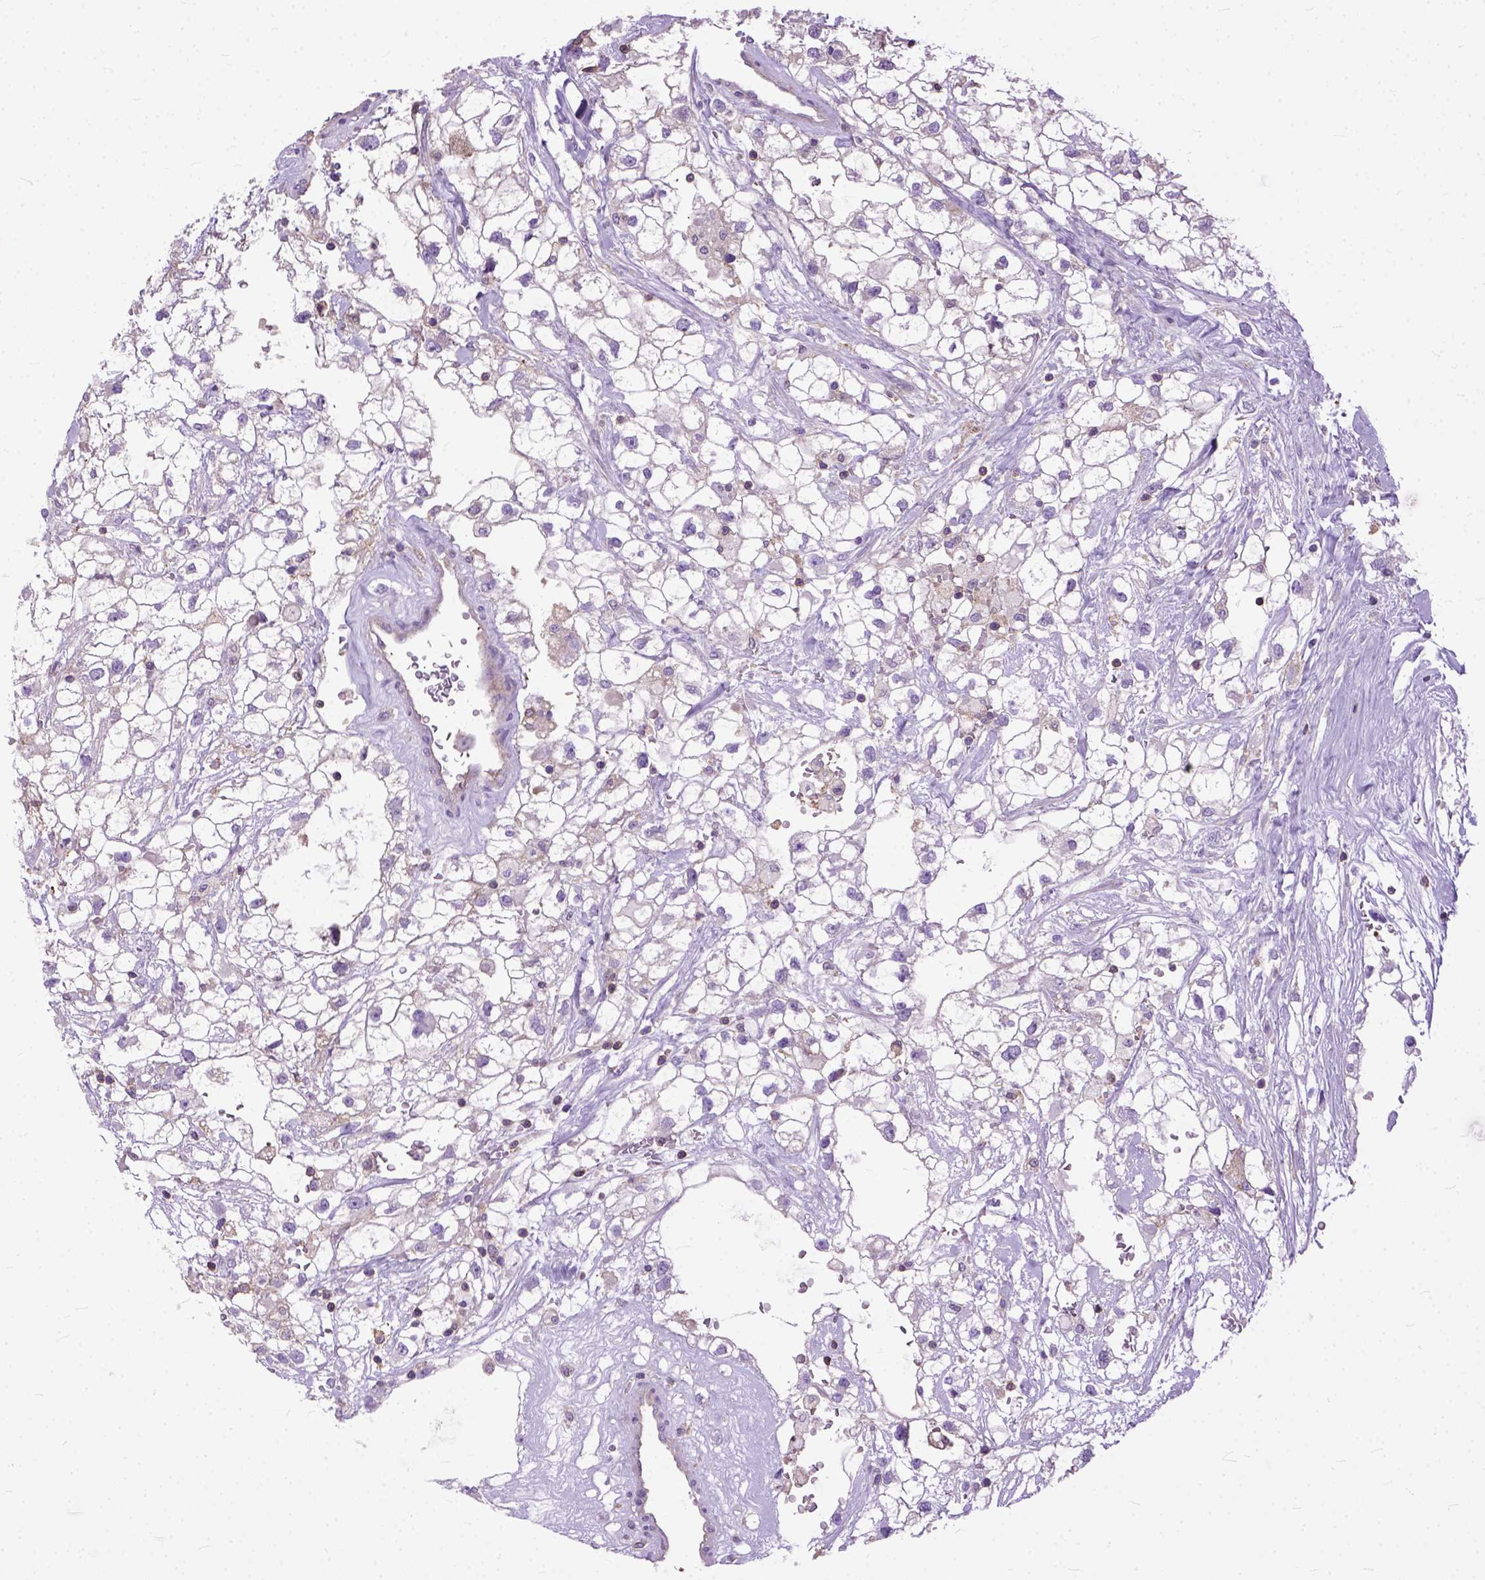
{"staining": {"intensity": "negative", "quantity": "none", "location": "none"}, "tissue": "renal cancer", "cell_type": "Tumor cells", "image_type": "cancer", "snomed": [{"axis": "morphology", "description": "Adenocarcinoma, NOS"}, {"axis": "topography", "description": "Kidney"}], "caption": "This photomicrograph is of renal adenocarcinoma stained with IHC to label a protein in brown with the nuclei are counter-stained blue. There is no staining in tumor cells.", "gene": "NAMPT", "patient": {"sex": "male", "age": 59}}